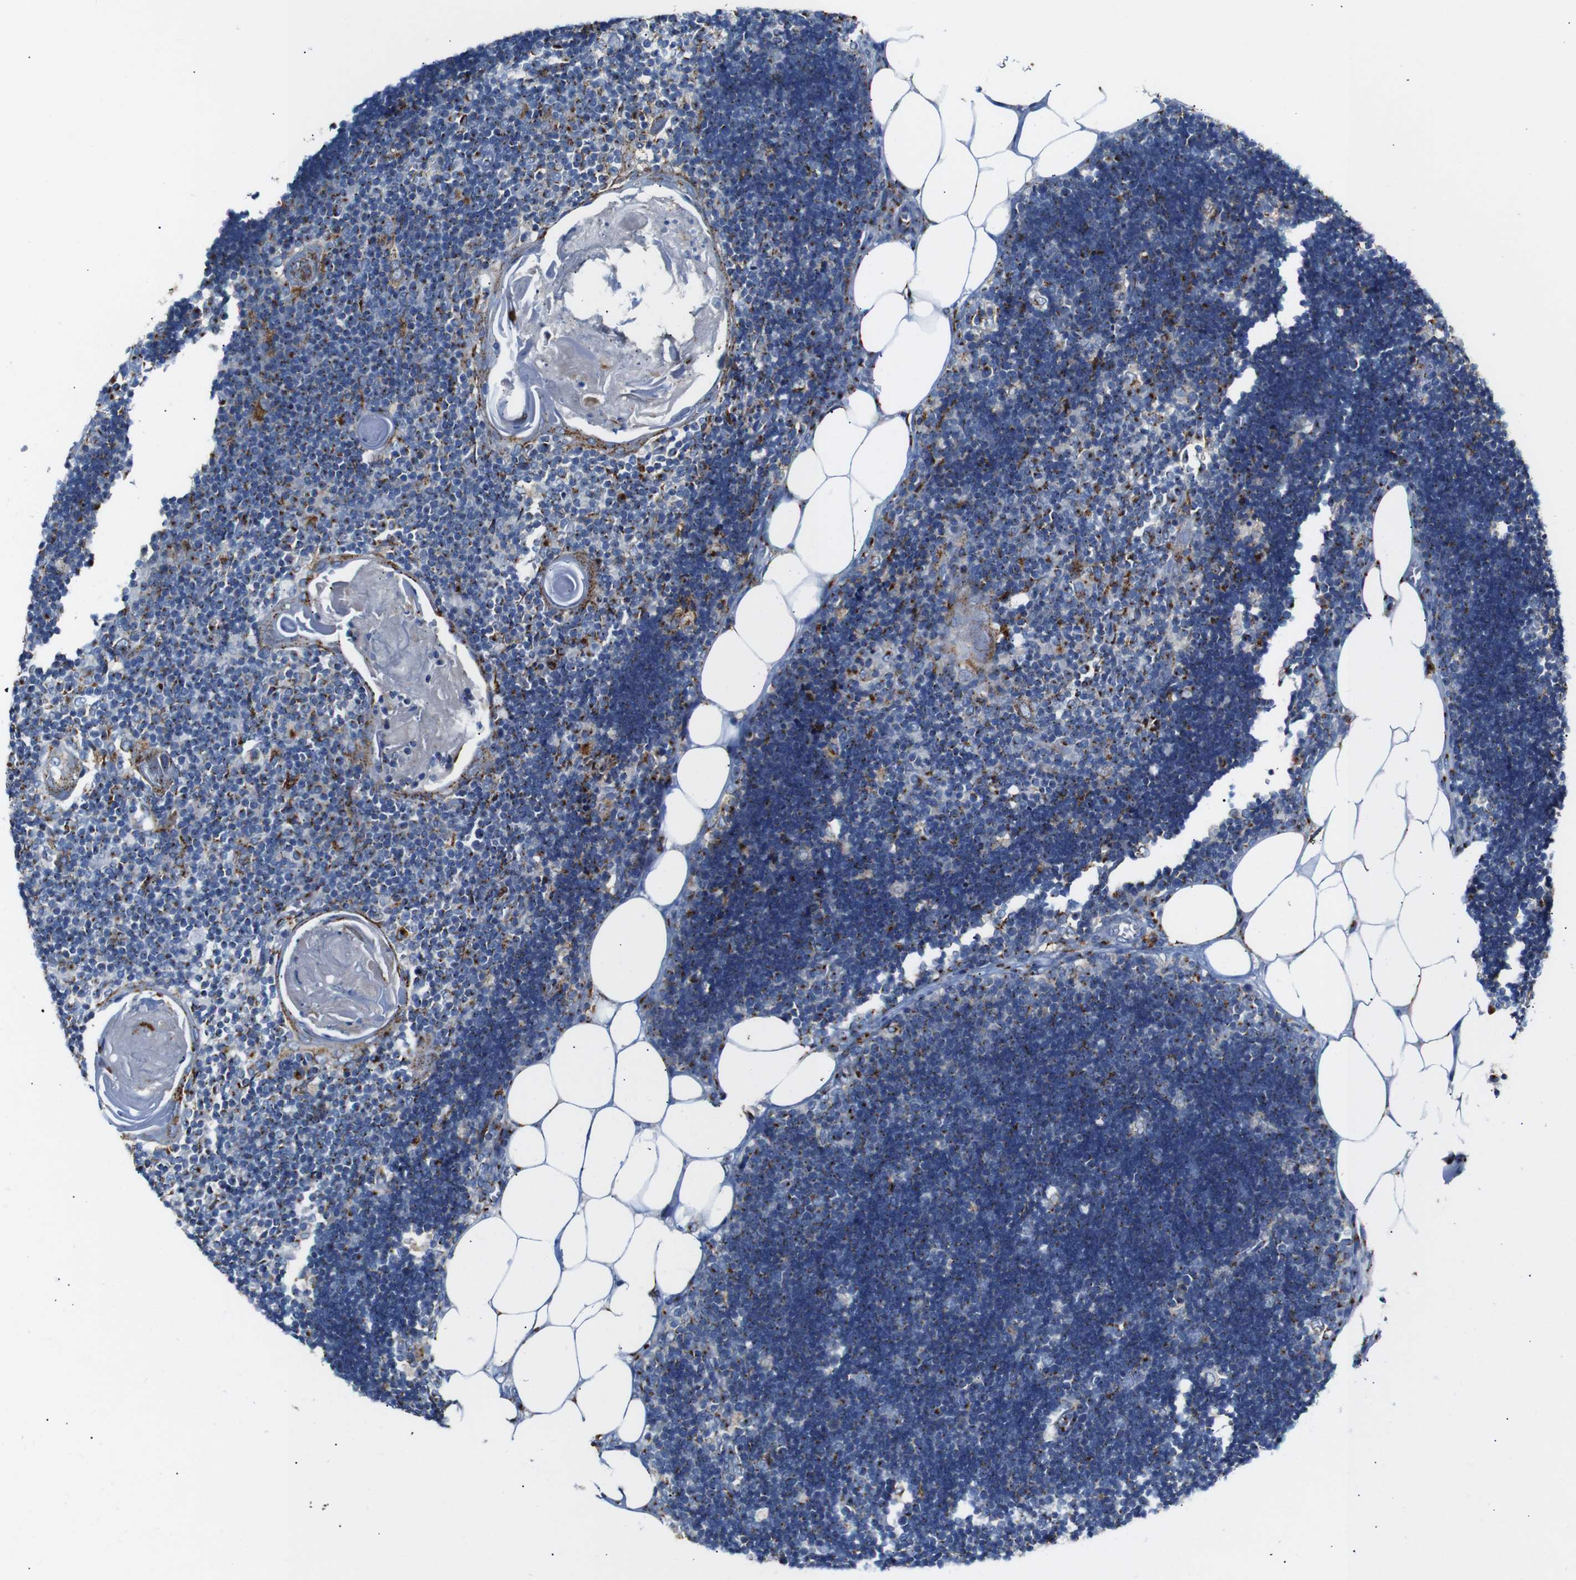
{"staining": {"intensity": "strong", "quantity": "25%-75%", "location": "cytoplasmic/membranous"}, "tissue": "lymph node", "cell_type": "Germinal center cells", "image_type": "normal", "snomed": [{"axis": "morphology", "description": "Normal tissue, NOS"}, {"axis": "topography", "description": "Lymph node"}], "caption": "Germinal center cells exhibit high levels of strong cytoplasmic/membranous positivity in about 25%-75% of cells in normal human lymph node.", "gene": "TGOLN2", "patient": {"sex": "male", "age": 33}}